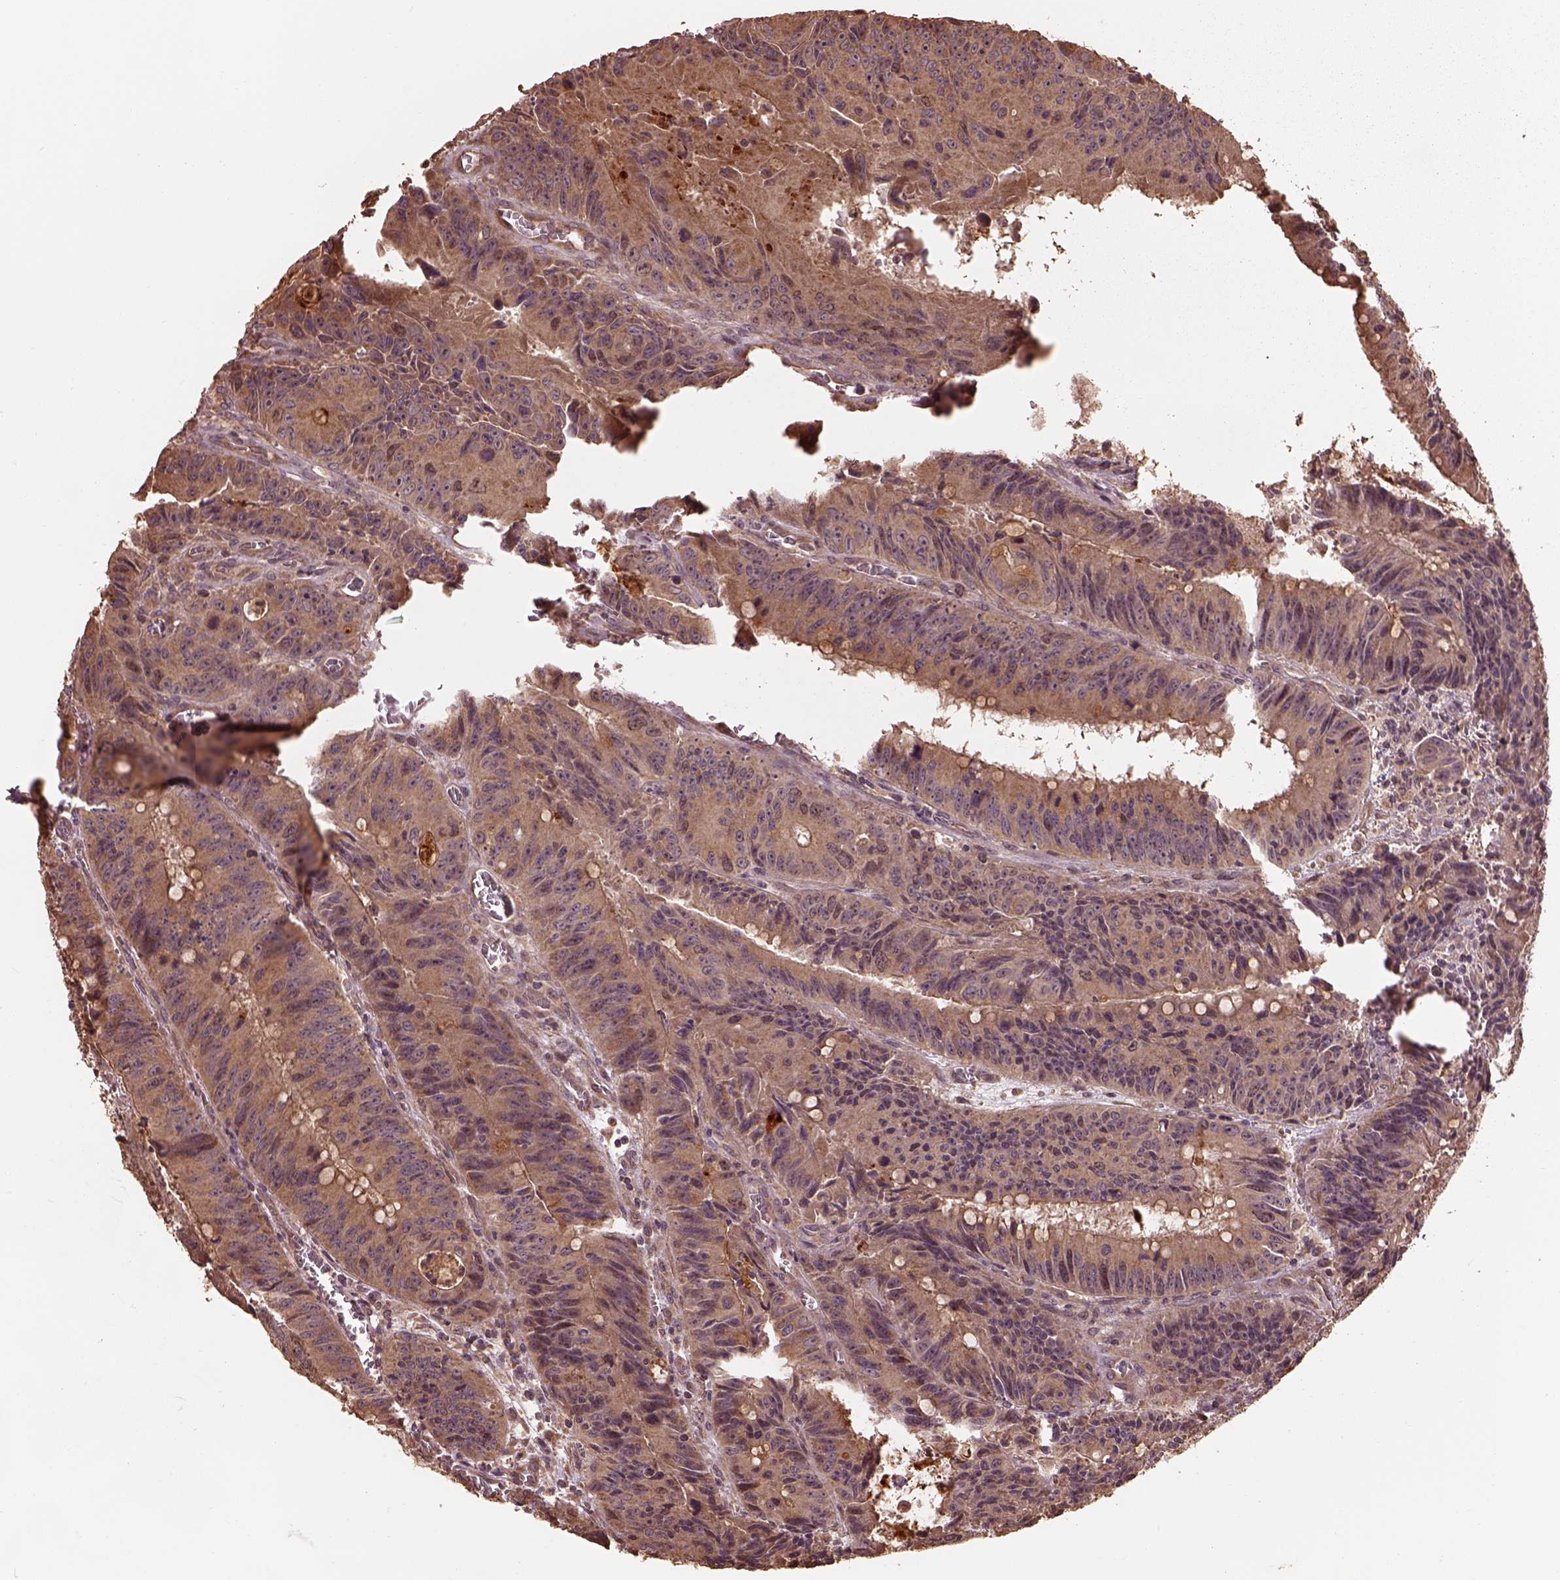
{"staining": {"intensity": "moderate", "quantity": ">75%", "location": "cytoplasmic/membranous"}, "tissue": "colorectal cancer", "cell_type": "Tumor cells", "image_type": "cancer", "snomed": [{"axis": "morphology", "description": "Adenocarcinoma, NOS"}, {"axis": "topography", "description": "Rectum"}], "caption": "The immunohistochemical stain labels moderate cytoplasmic/membranous staining in tumor cells of colorectal cancer tissue. The staining was performed using DAB, with brown indicating positive protein expression. Nuclei are stained blue with hematoxylin.", "gene": "METTL4", "patient": {"sex": "female", "age": 72}}